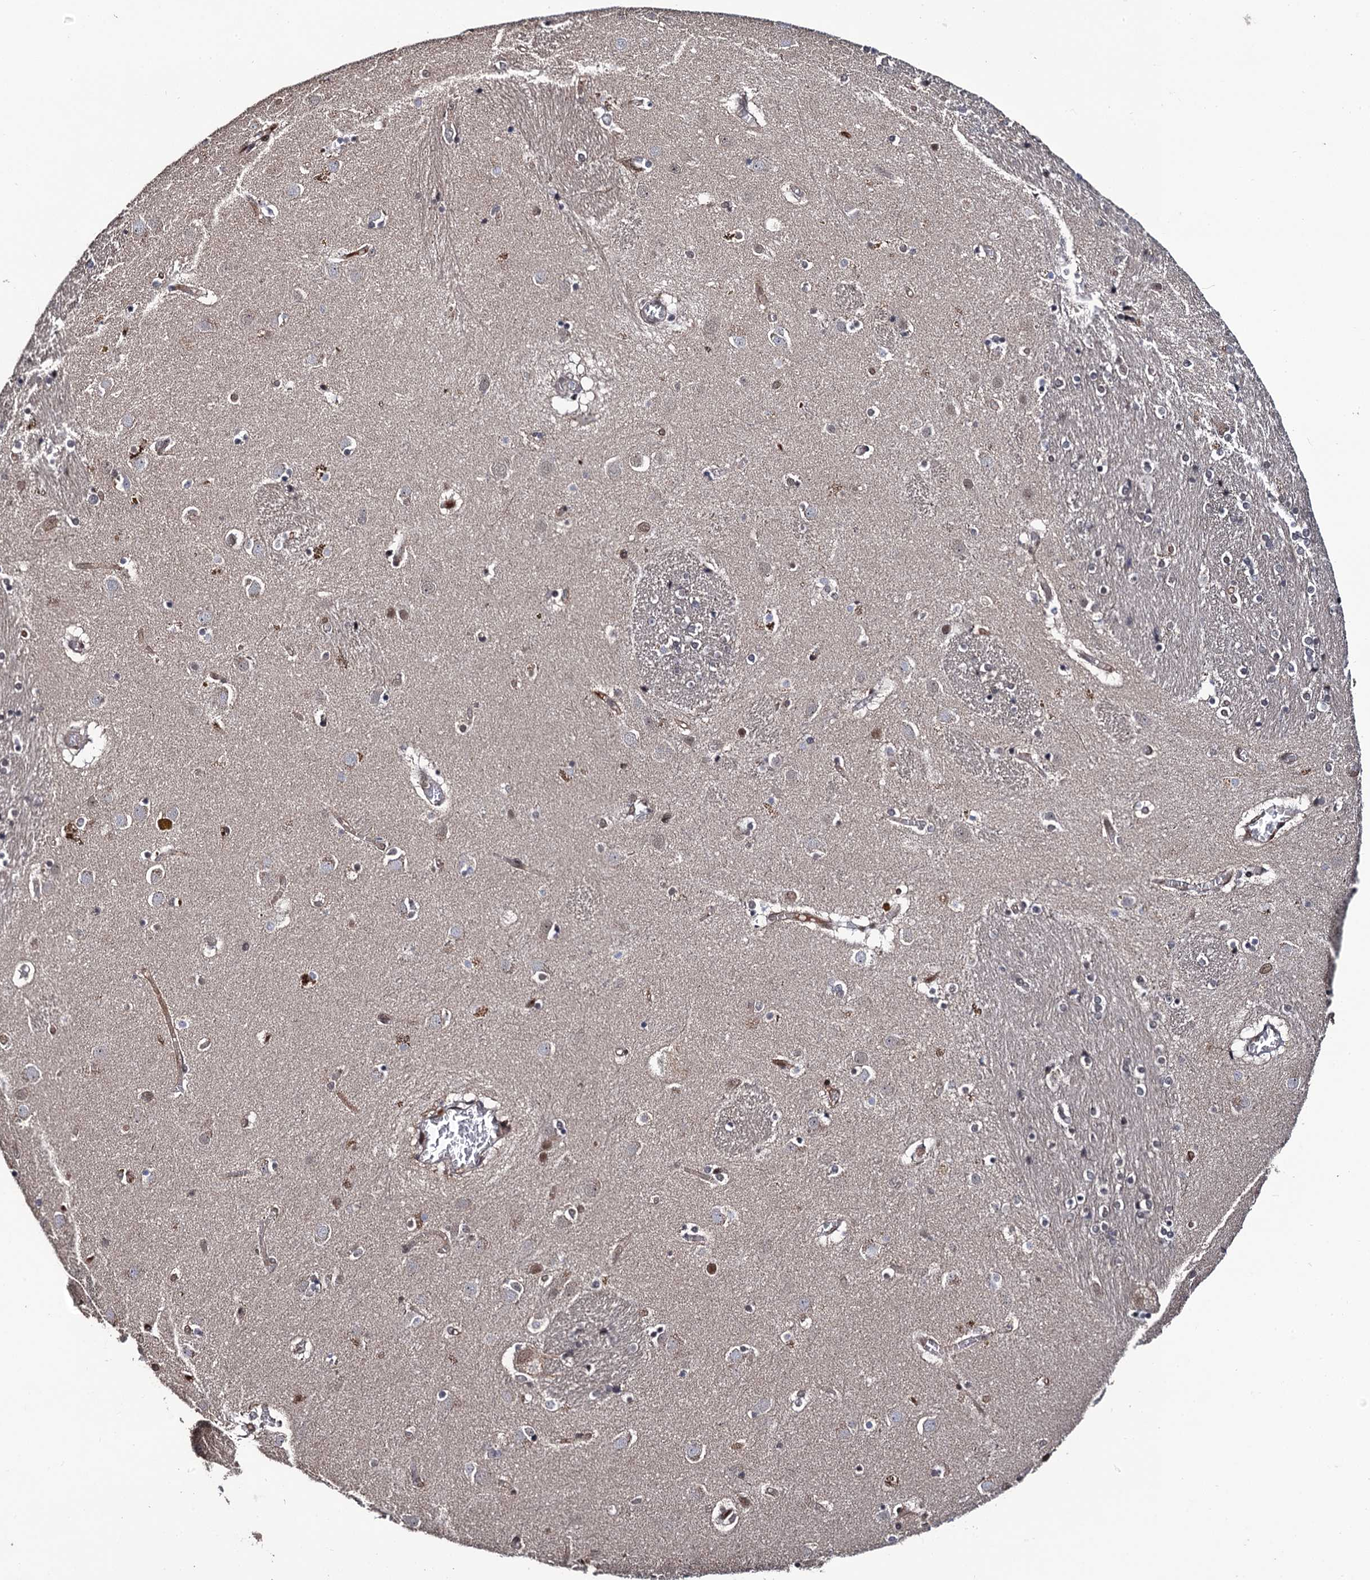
{"staining": {"intensity": "weak", "quantity": "<25%", "location": "nuclear"}, "tissue": "caudate", "cell_type": "Glial cells", "image_type": "normal", "snomed": [{"axis": "morphology", "description": "Normal tissue, NOS"}, {"axis": "topography", "description": "Lateral ventricle wall"}], "caption": "Image shows no protein positivity in glial cells of benign caudate. (Brightfield microscopy of DAB (3,3'-diaminobenzidine) IHC at high magnification).", "gene": "LRRC63", "patient": {"sex": "male", "age": 70}}